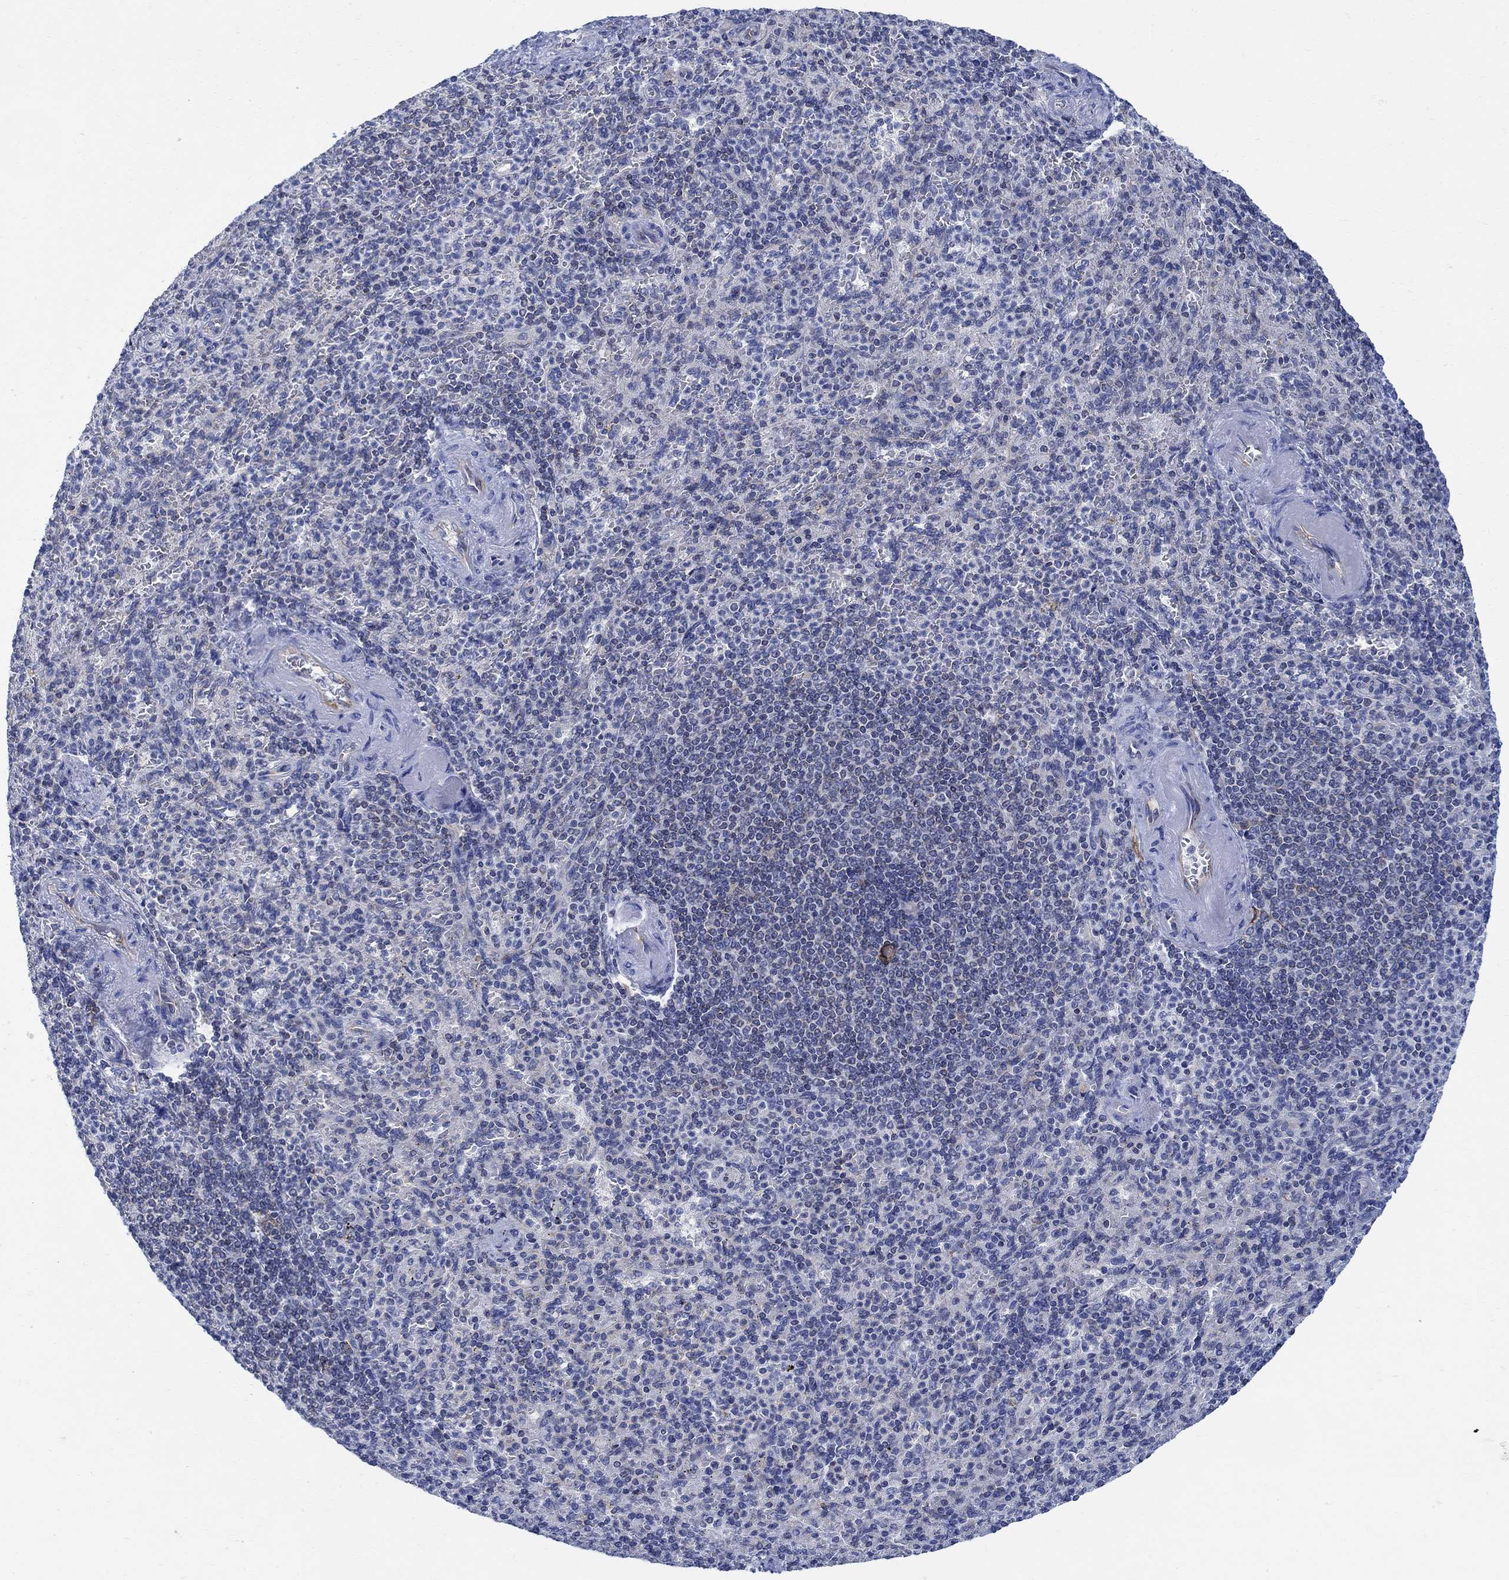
{"staining": {"intensity": "negative", "quantity": "none", "location": "none"}, "tissue": "spleen", "cell_type": "Cells in red pulp", "image_type": "normal", "snomed": [{"axis": "morphology", "description": "Normal tissue, NOS"}, {"axis": "topography", "description": "Spleen"}], "caption": "Image shows no protein positivity in cells in red pulp of benign spleen. (Stains: DAB (3,3'-diaminobenzidine) immunohistochemistry (IHC) with hematoxylin counter stain, Microscopy: brightfield microscopy at high magnification).", "gene": "PHF21B", "patient": {"sex": "female", "age": 74}}